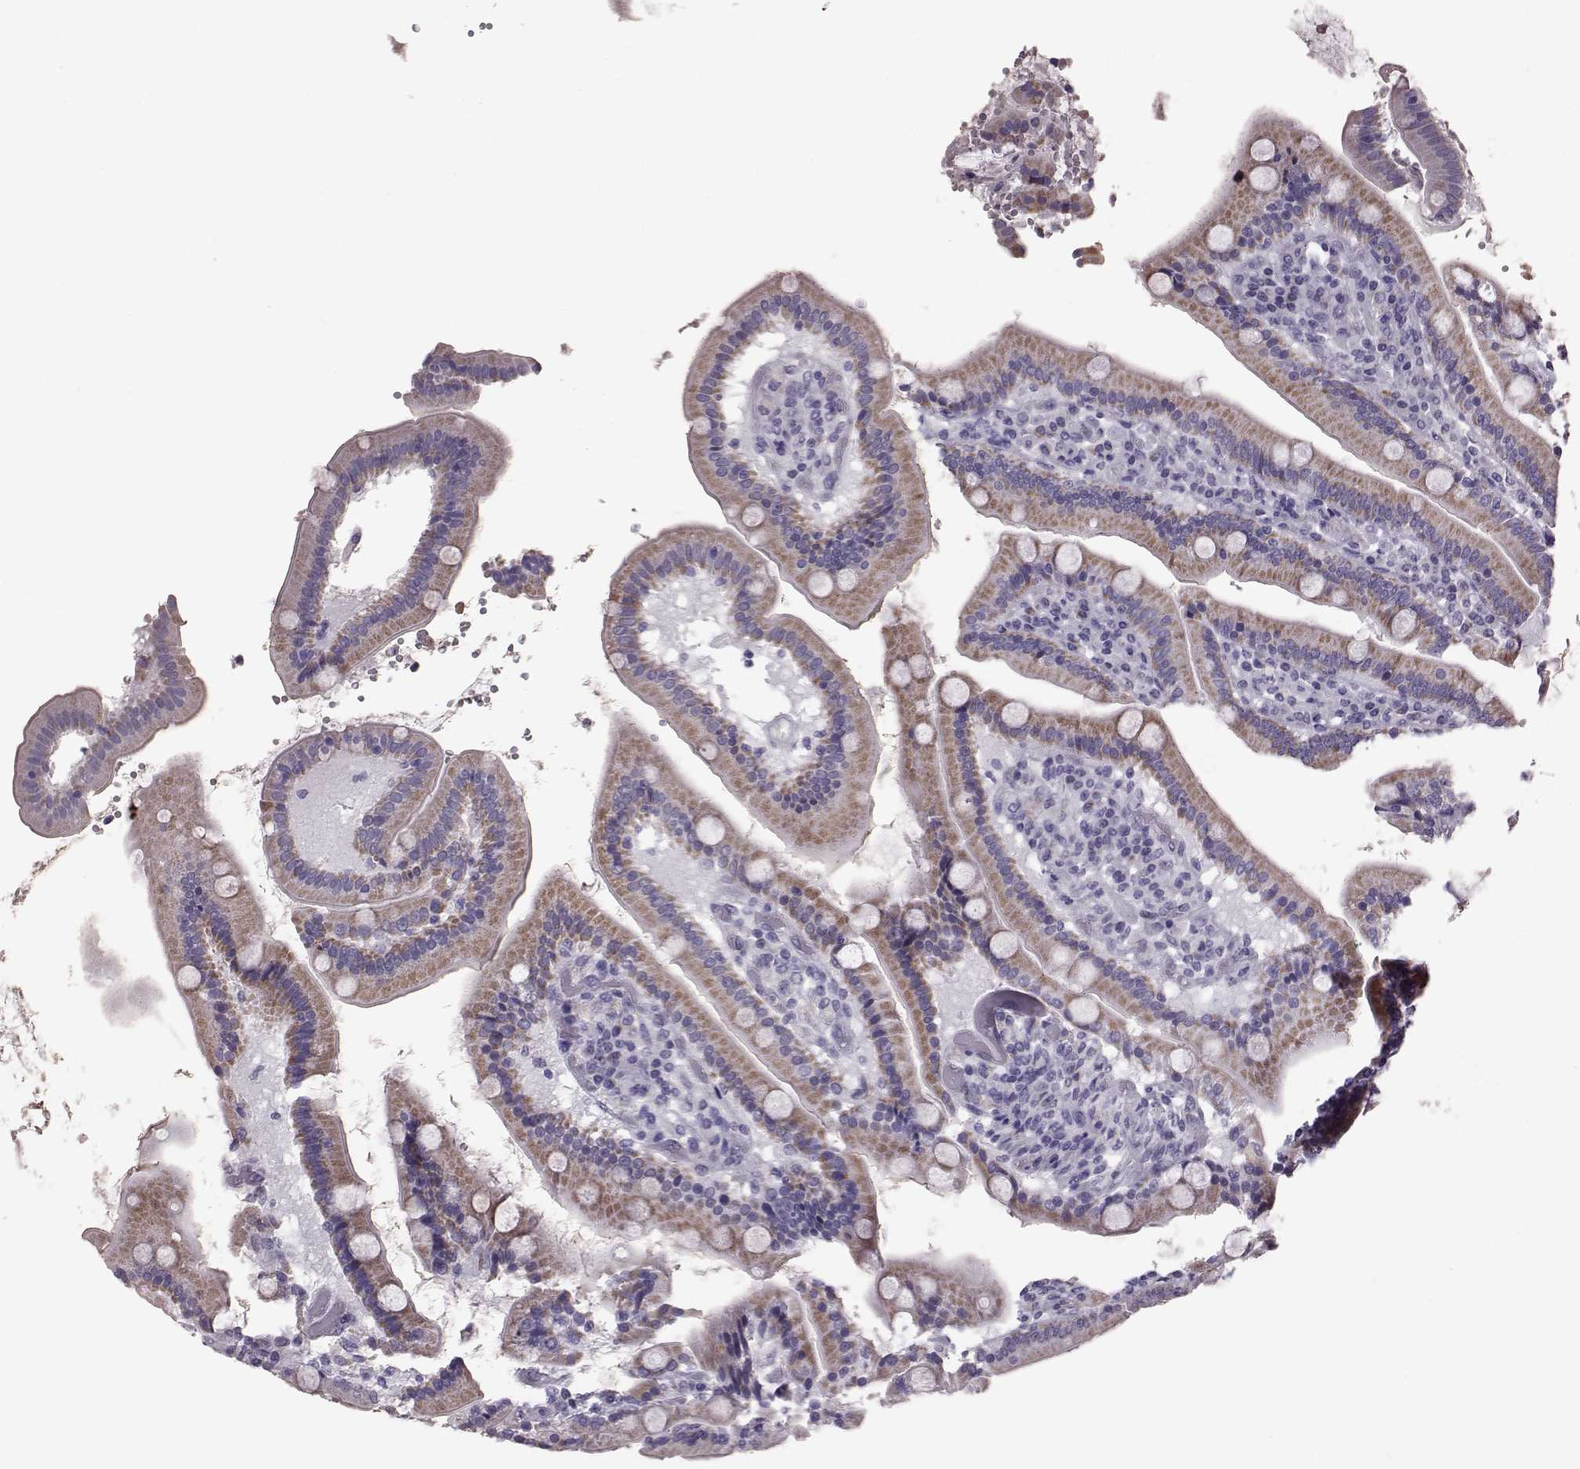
{"staining": {"intensity": "moderate", "quantity": ">75%", "location": "cytoplasmic/membranous"}, "tissue": "duodenum", "cell_type": "Glandular cells", "image_type": "normal", "snomed": [{"axis": "morphology", "description": "Normal tissue, NOS"}, {"axis": "topography", "description": "Duodenum"}], "caption": "Approximately >75% of glandular cells in unremarkable duodenum show moderate cytoplasmic/membranous protein positivity as visualized by brown immunohistochemical staining.", "gene": "RIMS2", "patient": {"sex": "female", "age": 62}}